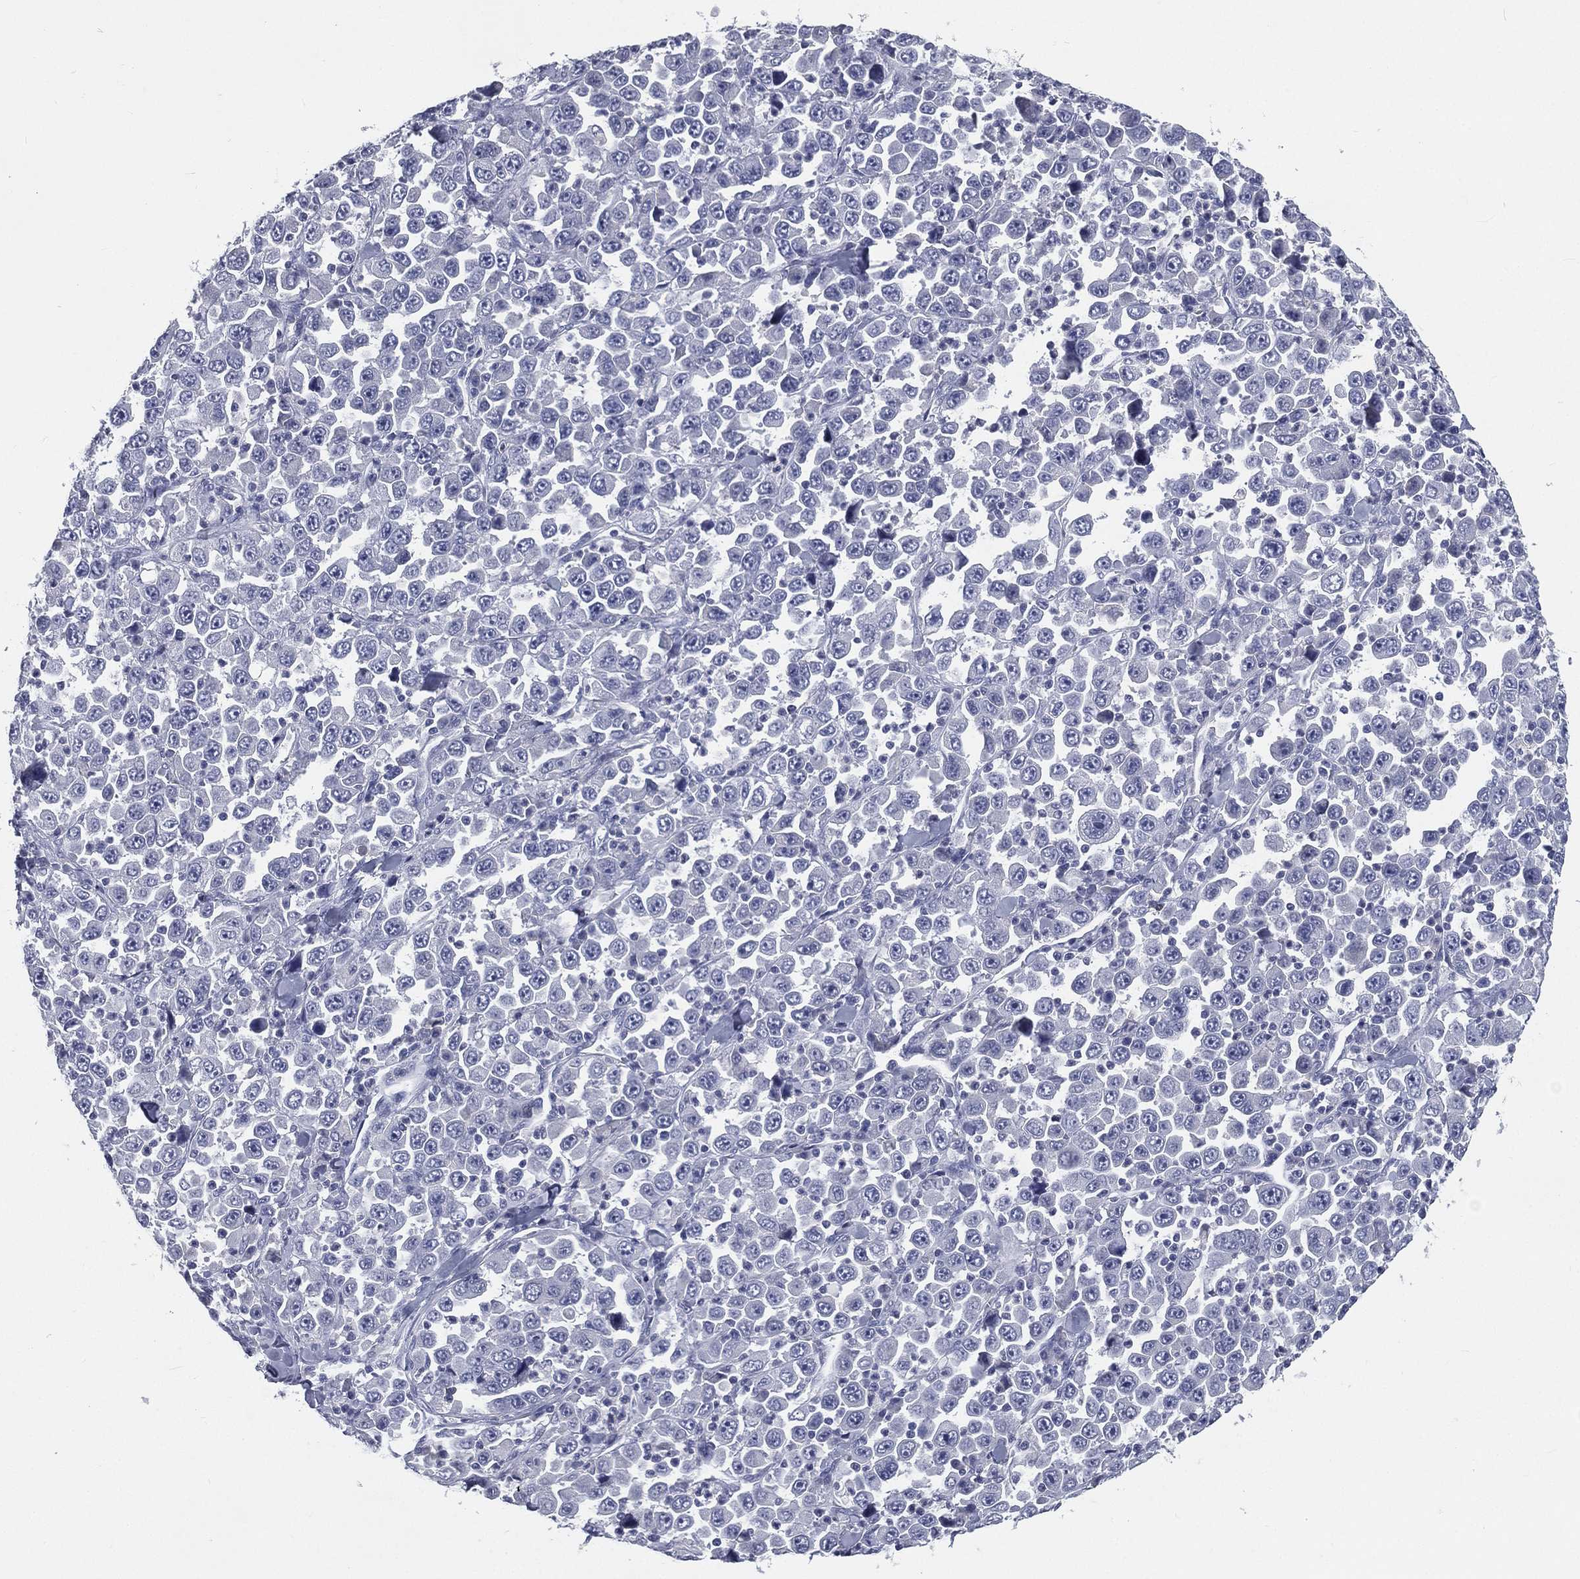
{"staining": {"intensity": "negative", "quantity": "none", "location": "none"}, "tissue": "stomach cancer", "cell_type": "Tumor cells", "image_type": "cancer", "snomed": [{"axis": "morphology", "description": "Normal tissue, NOS"}, {"axis": "morphology", "description": "Adenocarcinoma, NOS"}, {"axis": "topography", "description": "Stomach, upper"}, {"axis": "topography", "description": "Stomach"}], "caption": "Immunohistochemistry (IHC) micrograph of stomach cancer (adenocarcinoma) stained for a protein (brown), which reveals no expression in tumor cells.", "gene": "IFT27", "patient": {"sex": "male", "age": 59}}